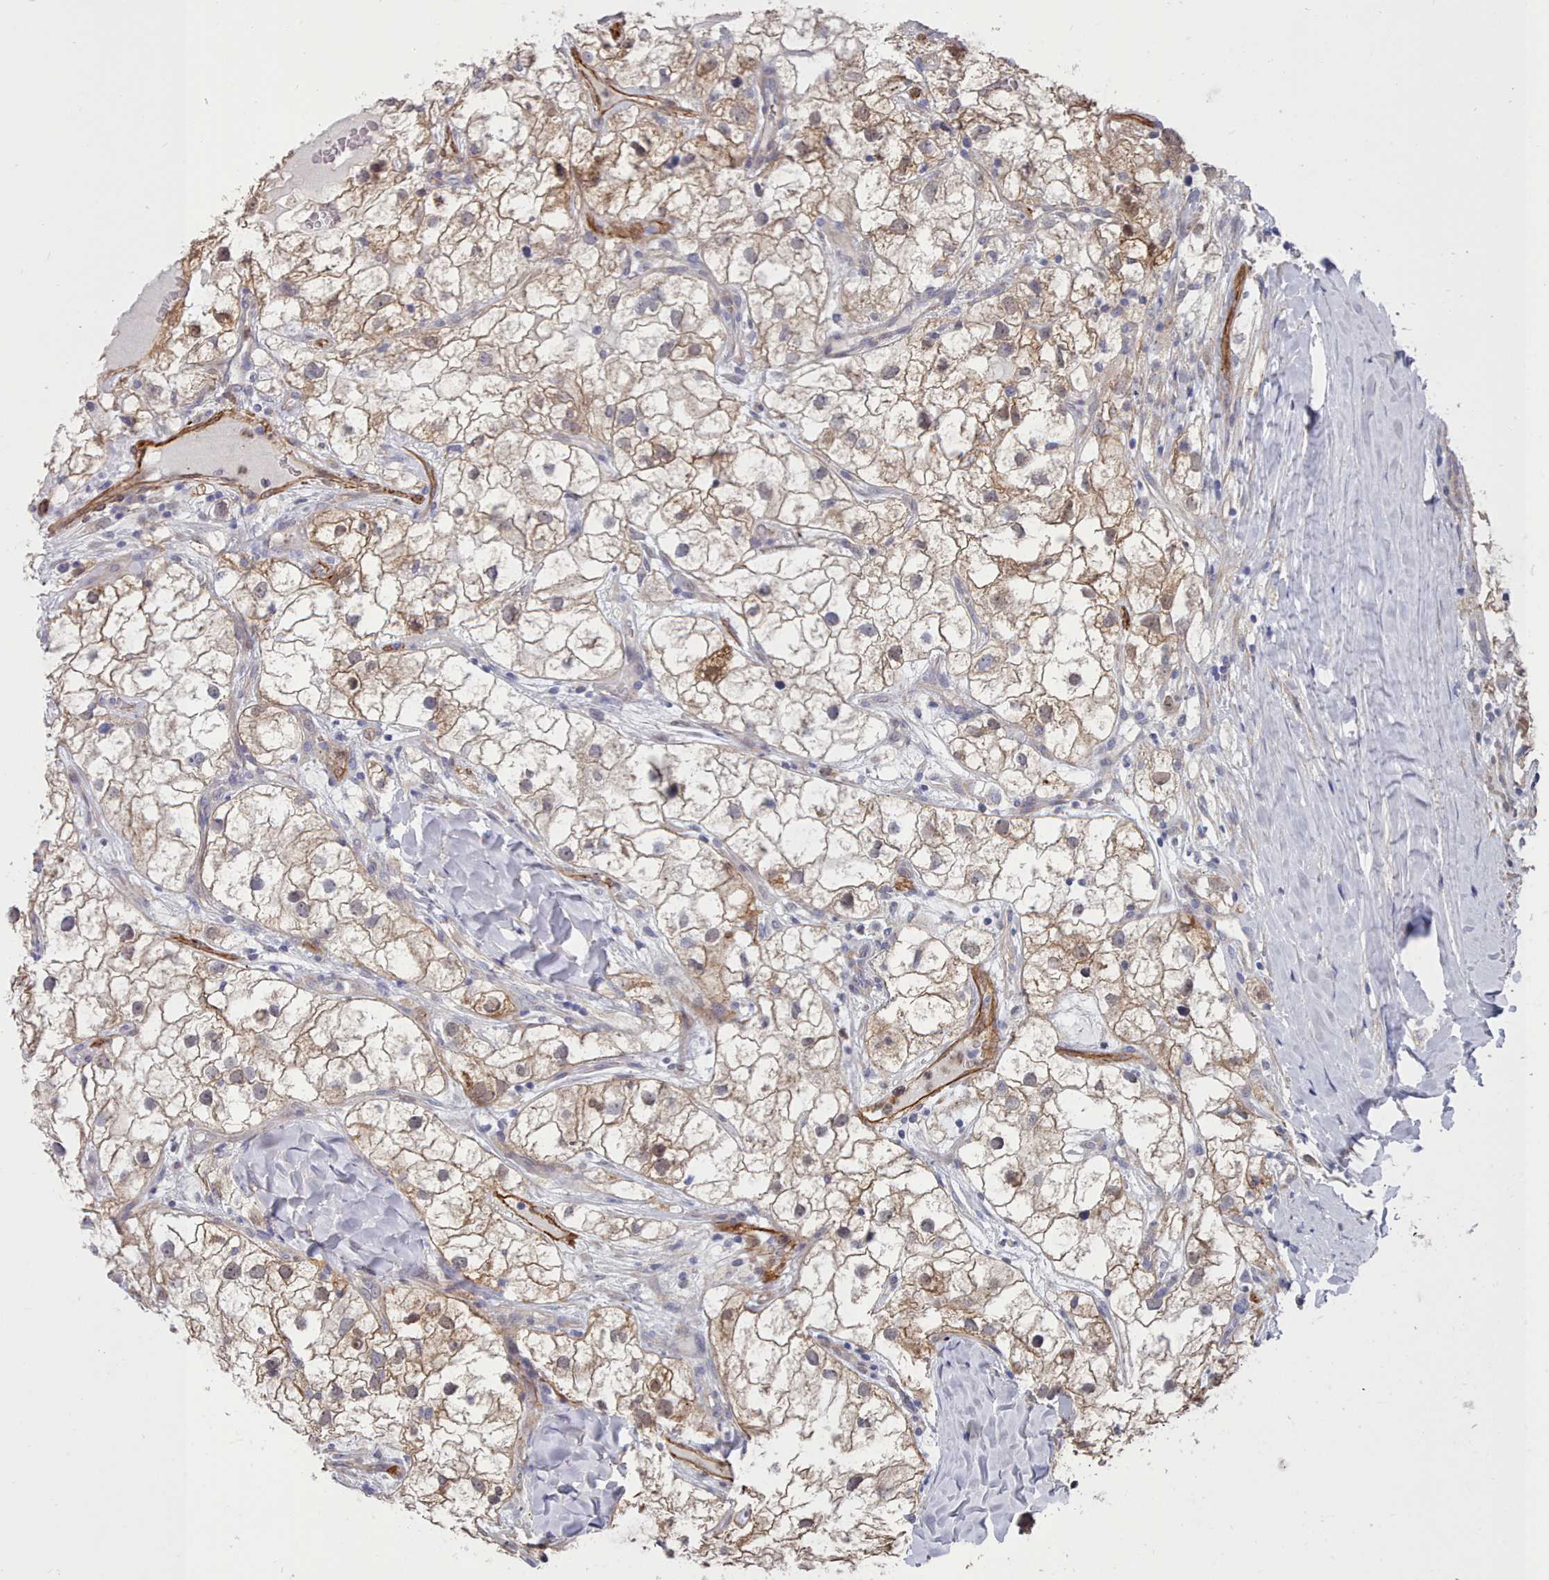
{"staining": {"intensity": "moderate", "quantity": ">75%", "location": "cytoplasmic/membranous"}, "tissue": "renal cancer", "cell_type": "Tumor cells", "image_type": "cancer", "snomed": [{"axis": "morphology", "description": "Adenocarcinoma, NOS"}, {"axis": "topography", "description": "Kidney"}], "caption": "Immunohistochemistry image of renal adenocarcinoma stained for a protein (brown), which reveals medium levels of moderate cytoplasmic/membranous staining in about >75% of tumor cells.", "gene": "G6PC1", "patient": {"sex": "male", "age": 59}}